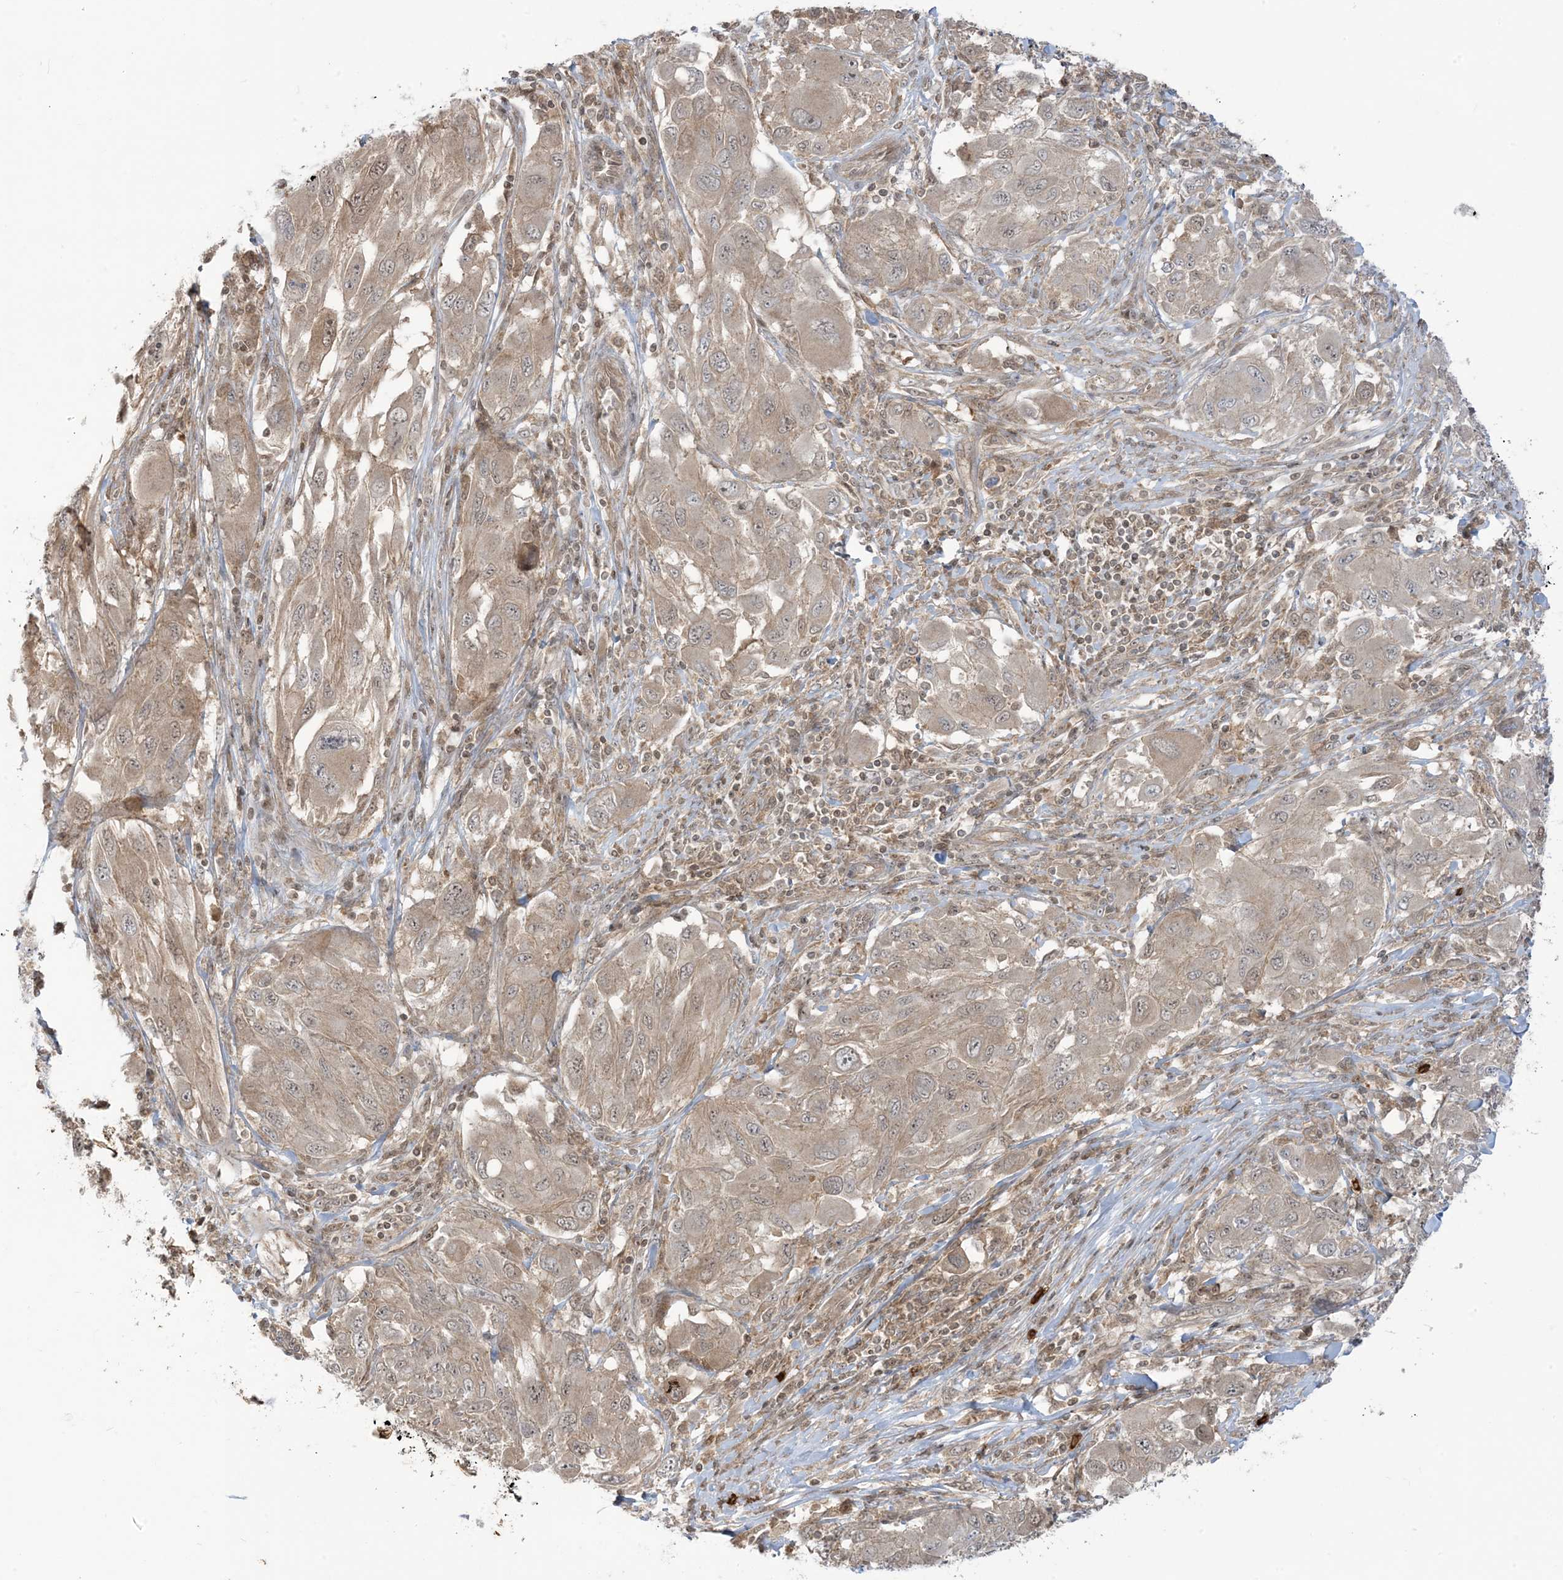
{"staining": {"intensity": "weak", "quantity": "<25%", "location": "nuclear"}, "tissue": "melanoma", "cell_type": "Tumor cells", "image_type": "cancer", "snomed": [{"axis": "morphology", "description": "Malignant melanoma, NOS"}, {"axis": "topography", "description": "Skin"}], "caption": "Tumor cells show no significant protein staining in malignant melanoma.", "gene": "PPP1R7", "patient": {"sex": "female", "age": 91}}